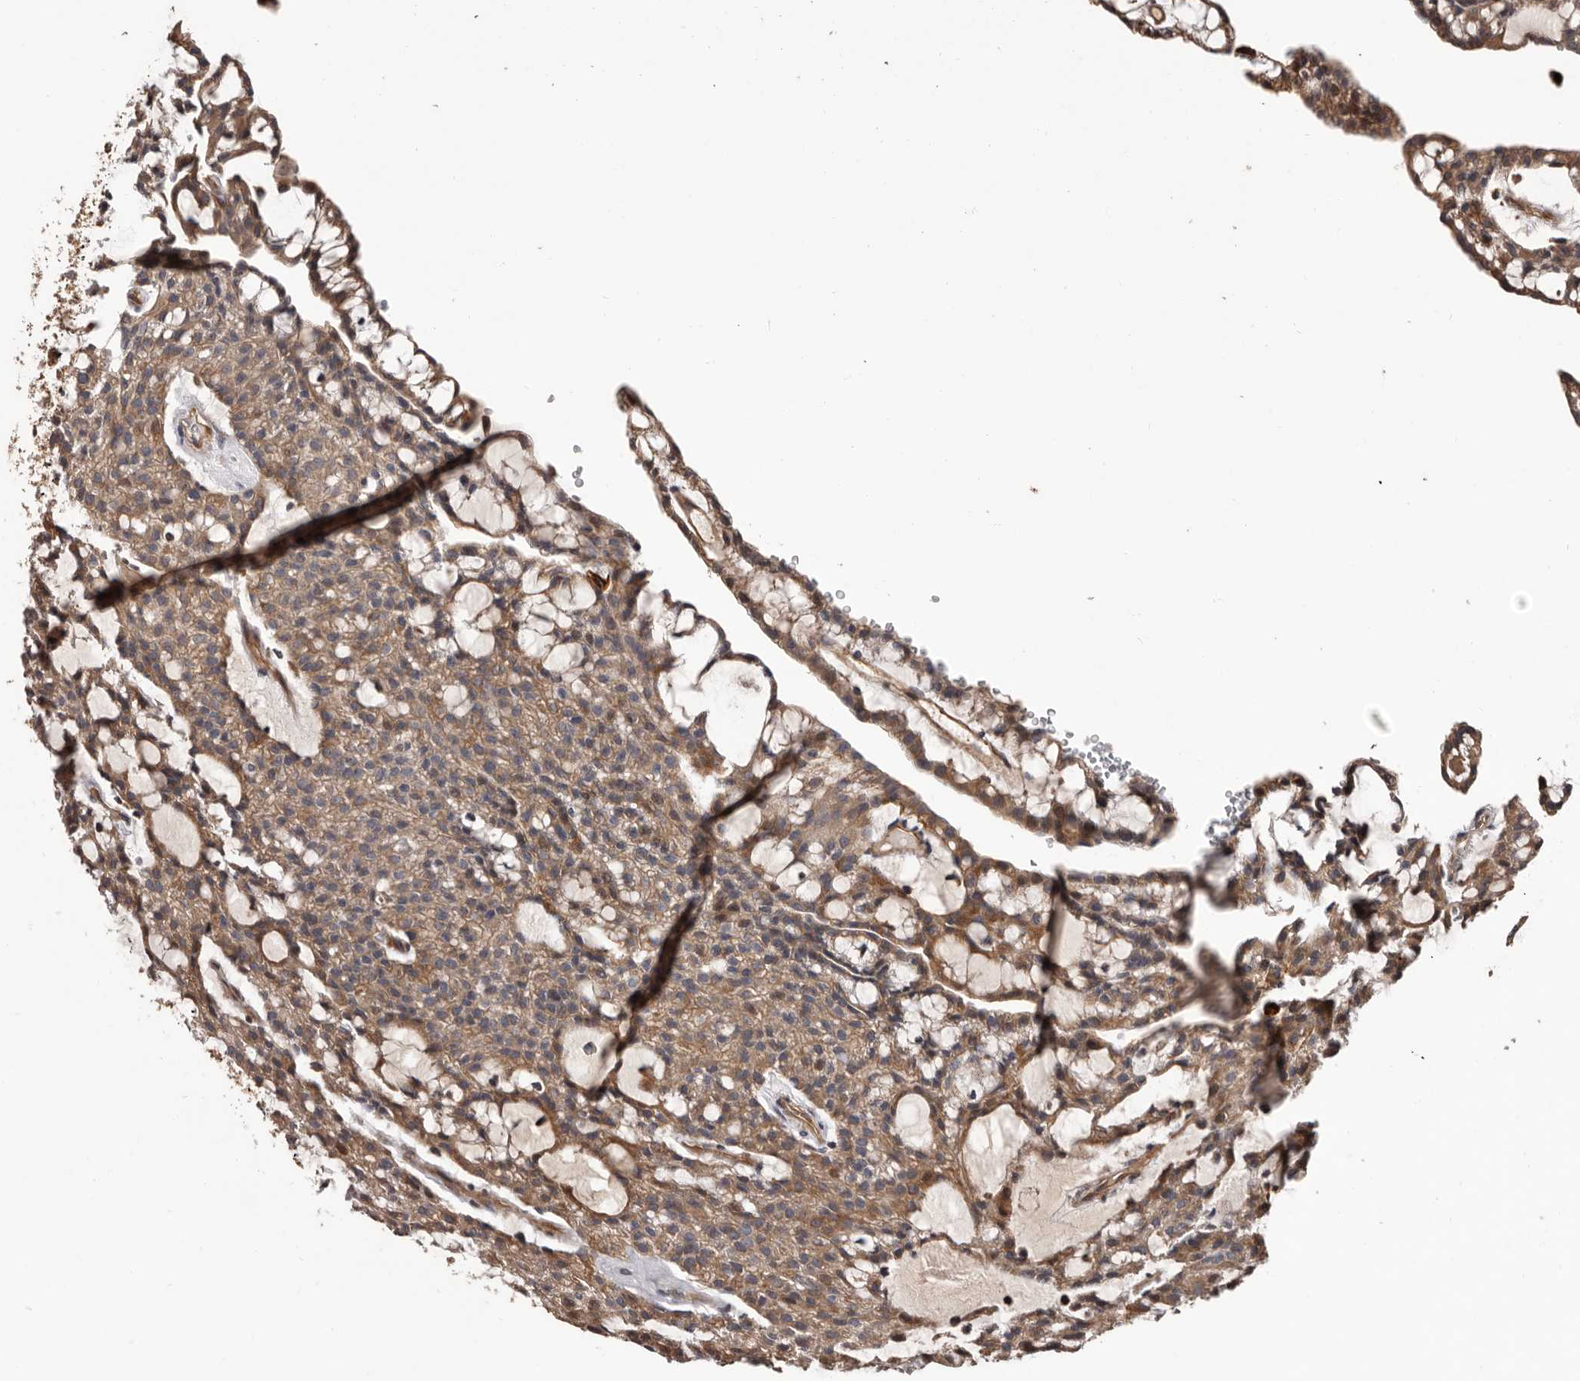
{"staining": {"intensity": "moderate", "quantity": ">75%", "location": "cytoplasmic/membranous"}, "tissue": "renal cancer", "cell_type": "Tumor cells", "image_type": "cancer", "snomed": [{"axis": "morphology", "description": "Adenocarcinoma, NOS"}, {"axis": "topography", "description": "Kidney"}], "caption": "Adenocarcinoma (renal) tissue demonstrates moderate cytoplasmic/membranous positivity in about >75% of tumor cells, visualized by immunohistochemistry.", "gene": "ADAMTS2", "patient": {"sex": "male", "age": 63}}